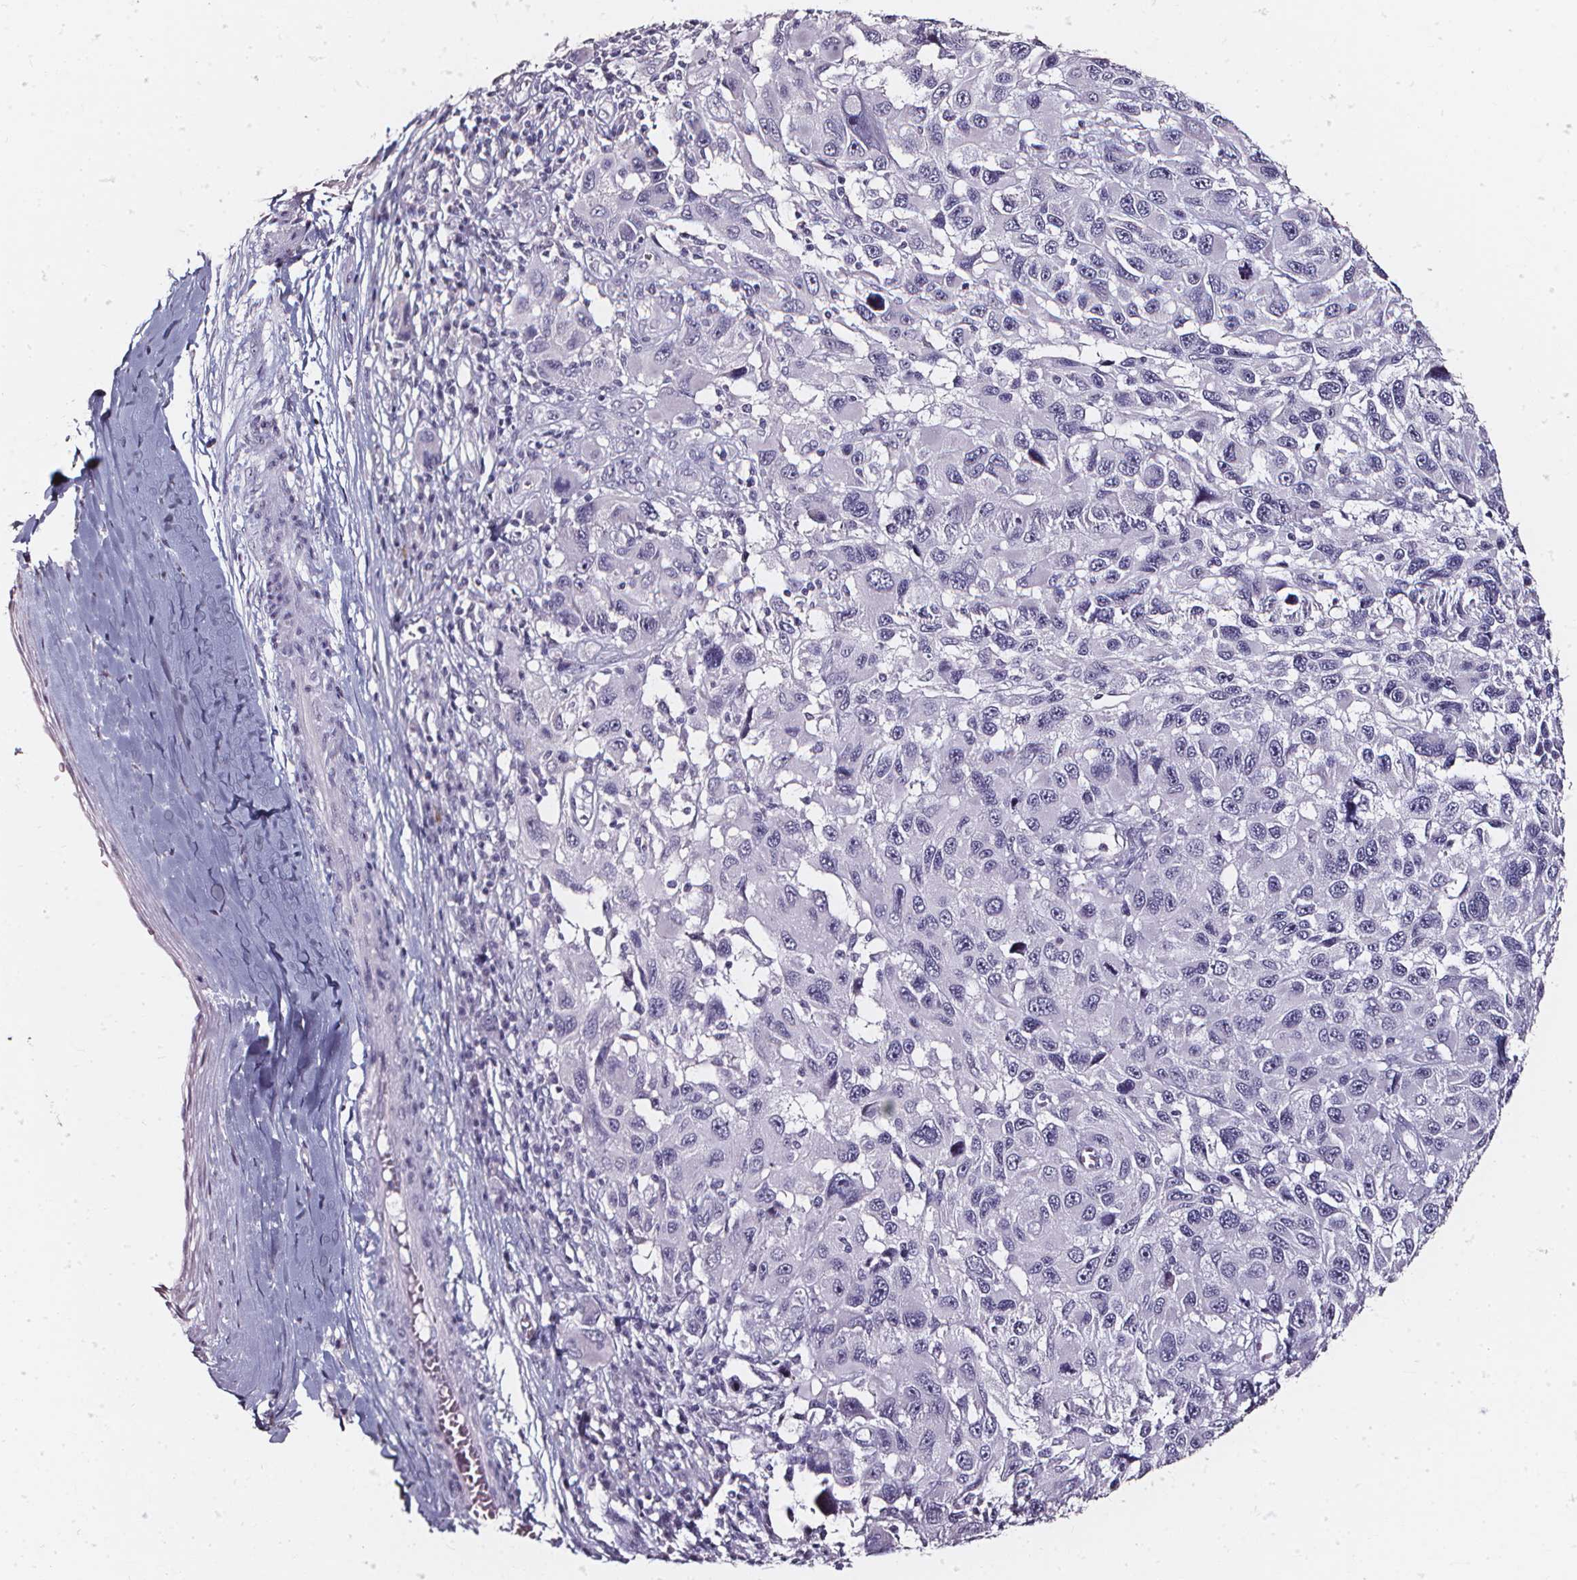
{"staining": {"intensity": "negative", "quantity": "none", "location": "none"}, "tissue": "melanoma", "cell_type": "Tumor cells", "image_type": "cancer", "snomed": [{"axis": "morphology", "description": "Malignant melanoma, NOS"}, {"axis": "topography", "description": "Skin"}], "caption": "This is an immunohistochemistry photomicrograph of melanoma. There is no expression in tumor cells.", "gene": "DEFA5", "patient": {"sex": "male", "age": 53}}